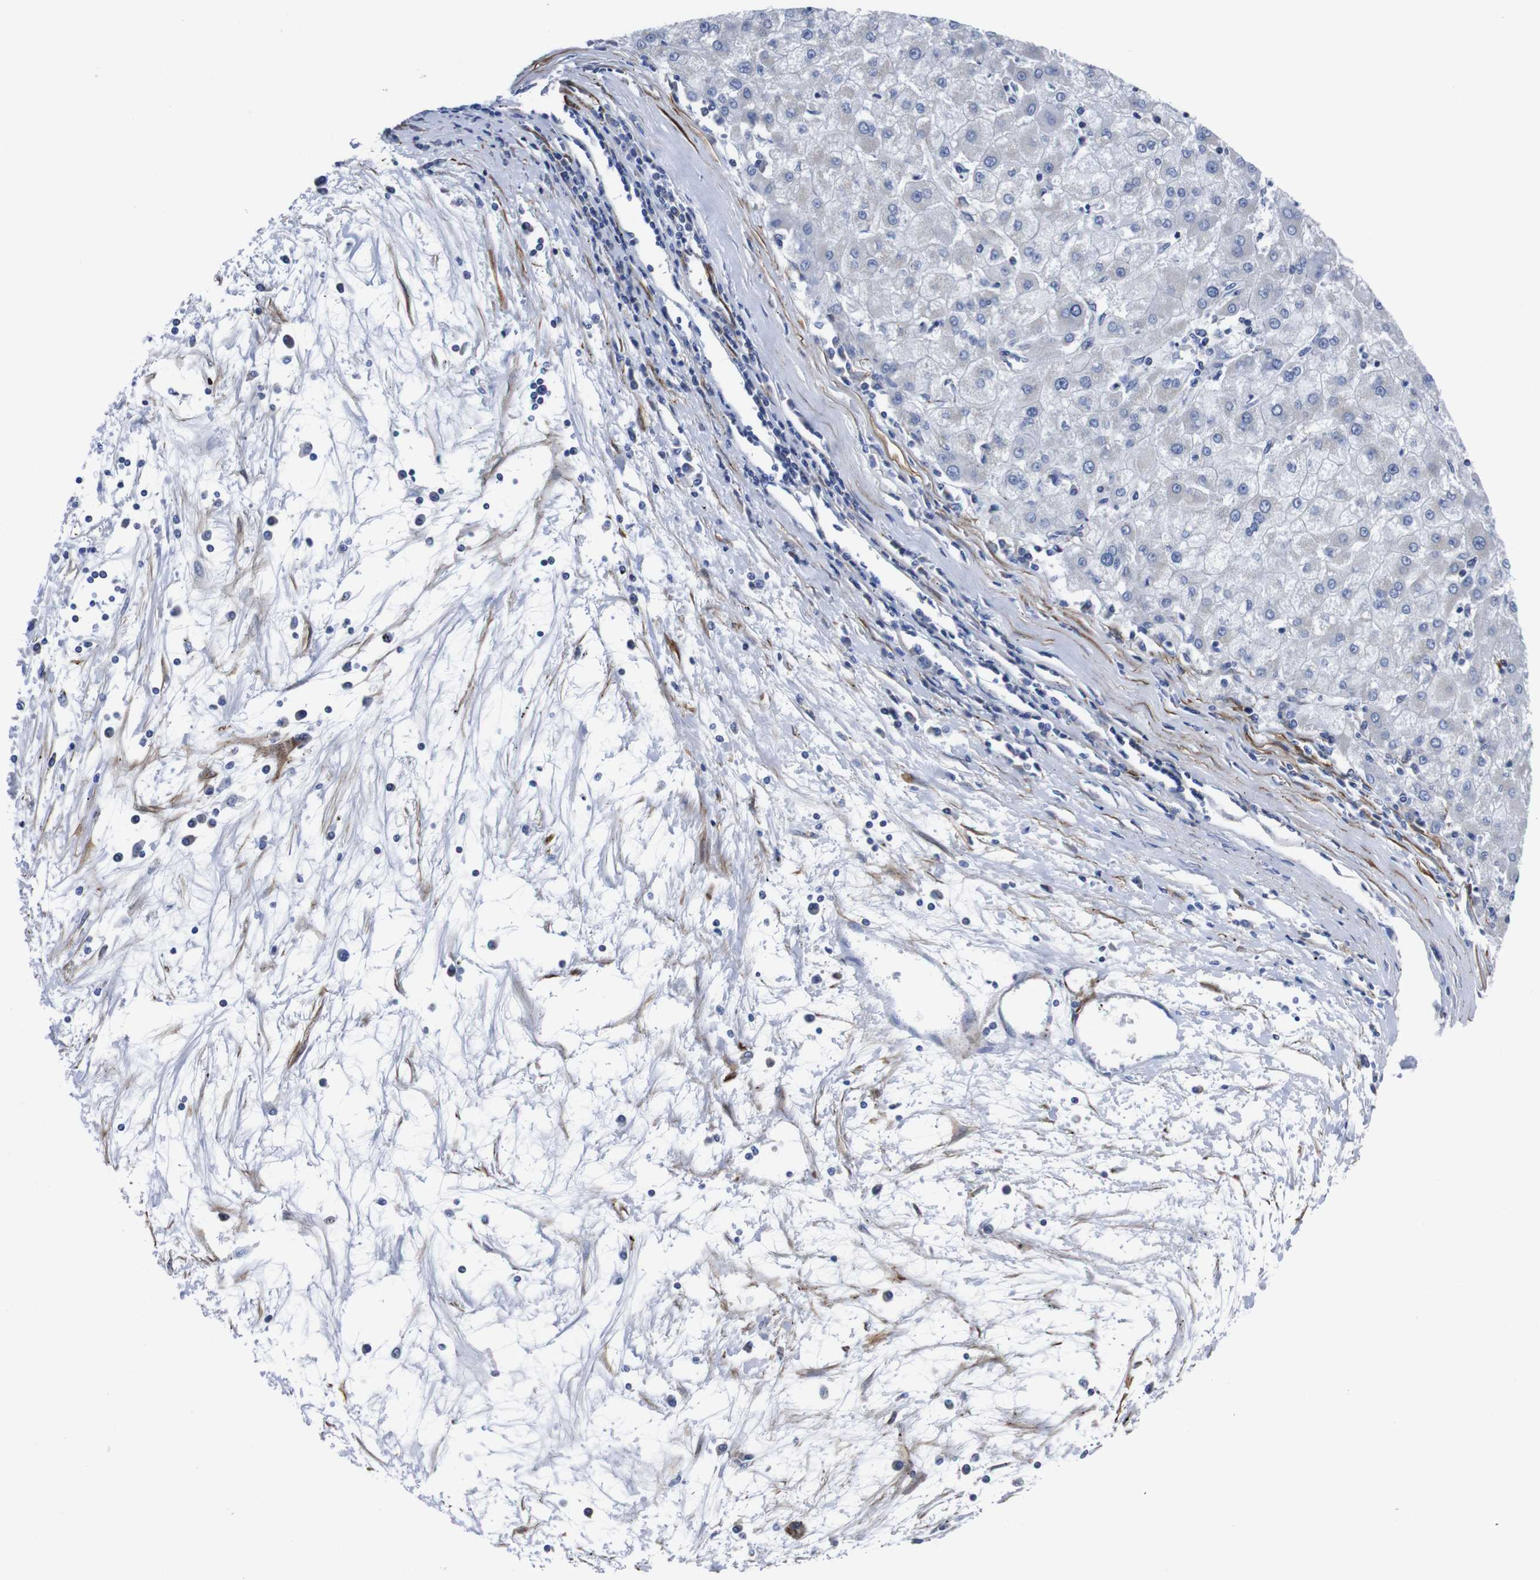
{"staining": {"intensity": "negative", "quantity": "none", "location": "none"}, "tissue": "liver cancer", "cell_type": "Tumor cells", "image_type": "cancer", "snomed": [{"axis": "morphology", "description": "Carcinoma, Hepatocellular, NOS"}, {"axis": "topography", "description": "Liver"}], "caption": "Immunohistochemistry histopathology image of neoplastic tissue: liver cancer stained with DAB demonstrates no significant protein staining in tumor cells.", "gene": "WNT10A", "patient": {"sex": "male", "age": 72}}